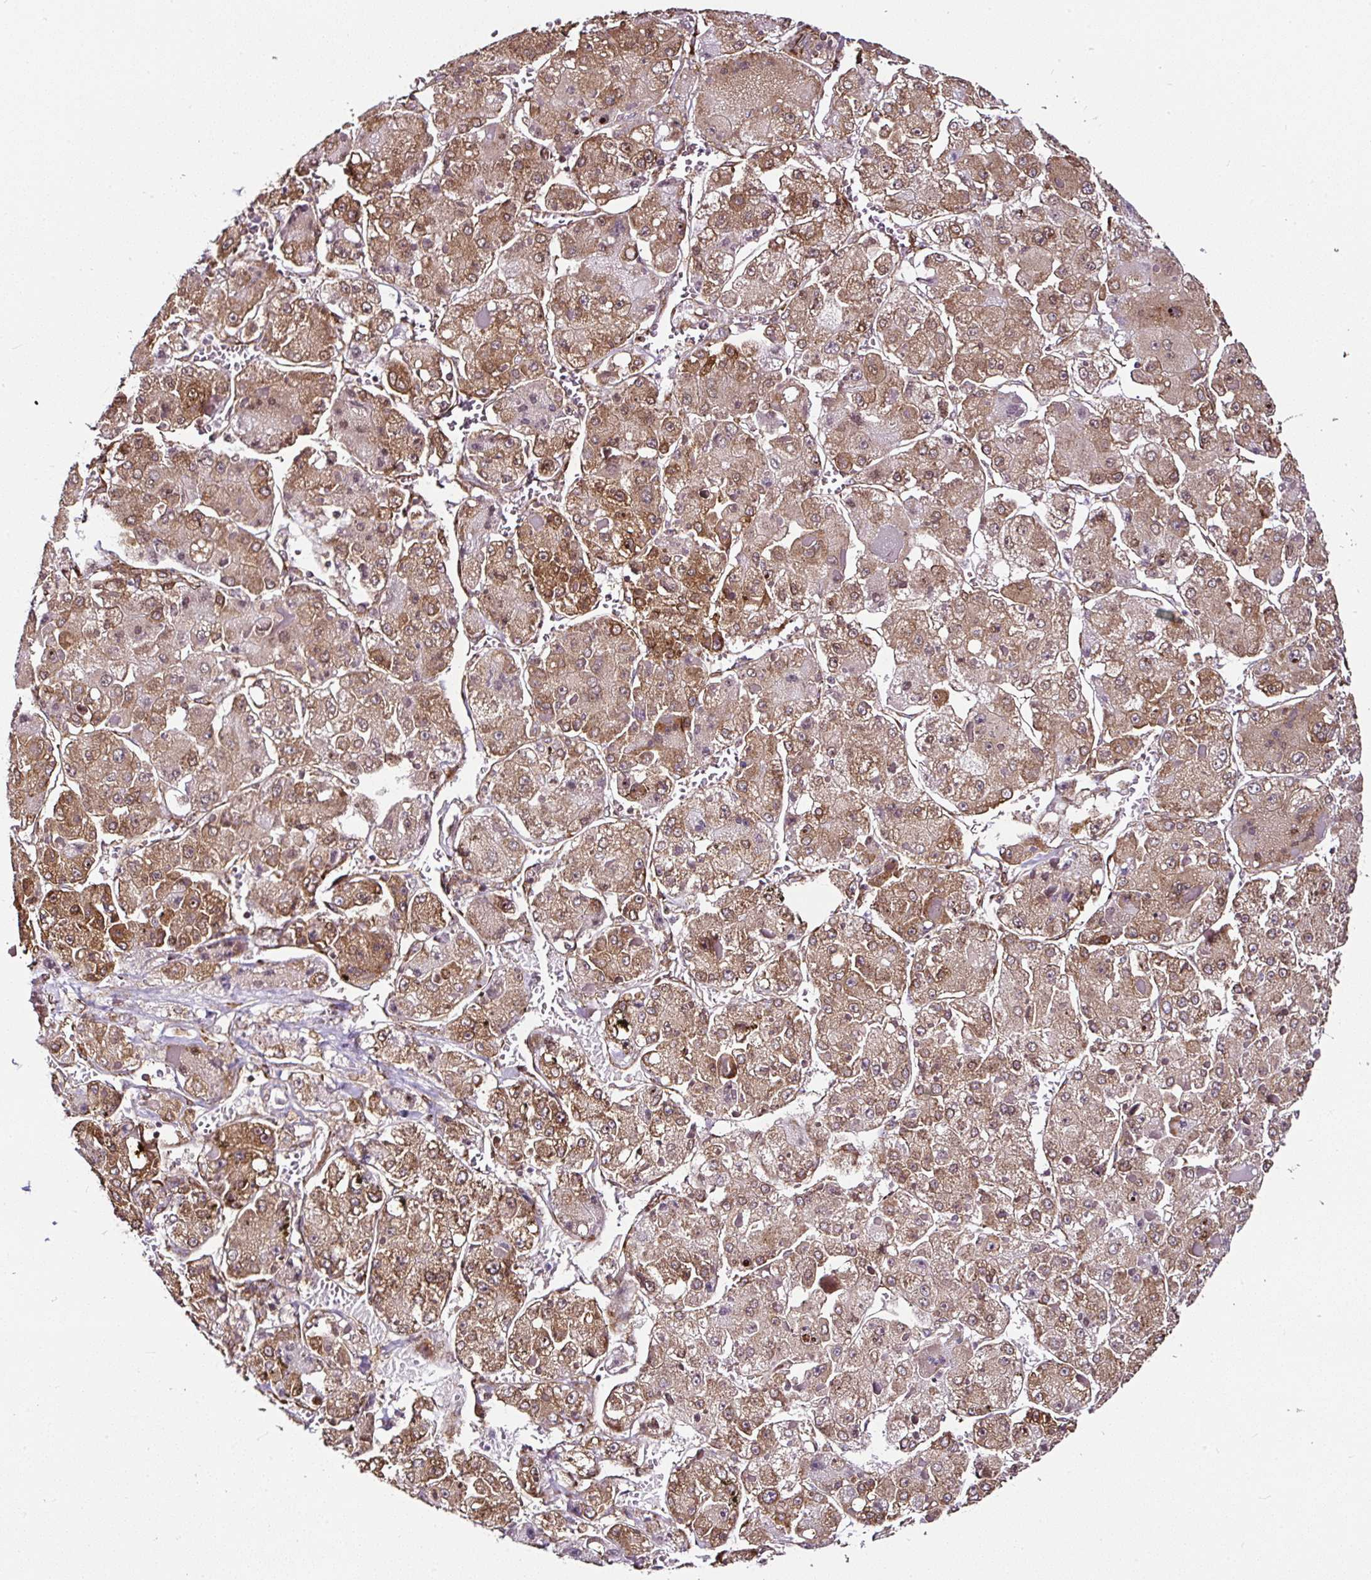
{"staining": {"intensity": "moderate", "quantity": ">75%", "location": "cytoplasmic/membranous,nuclear"}, "tissue": "liver cancer", "cell_type": "Tumor cells", "image_type": "cancer", "snomed": [{"axis": "morphology", "description": "Carcinoma, Hepatocellular, NOS"}, {"axis": "topography", "description": "Liver"}], "caption": "This micrograph shows immunohistochemistry staining of human hepatocellular carcinoma (liver), with medium moderate cytoplasmic/membranous and nuclear positivity in about >75% of tumor cells.", "gene": "KDM4E", "patient": {"sex": "female", "age": 73}}